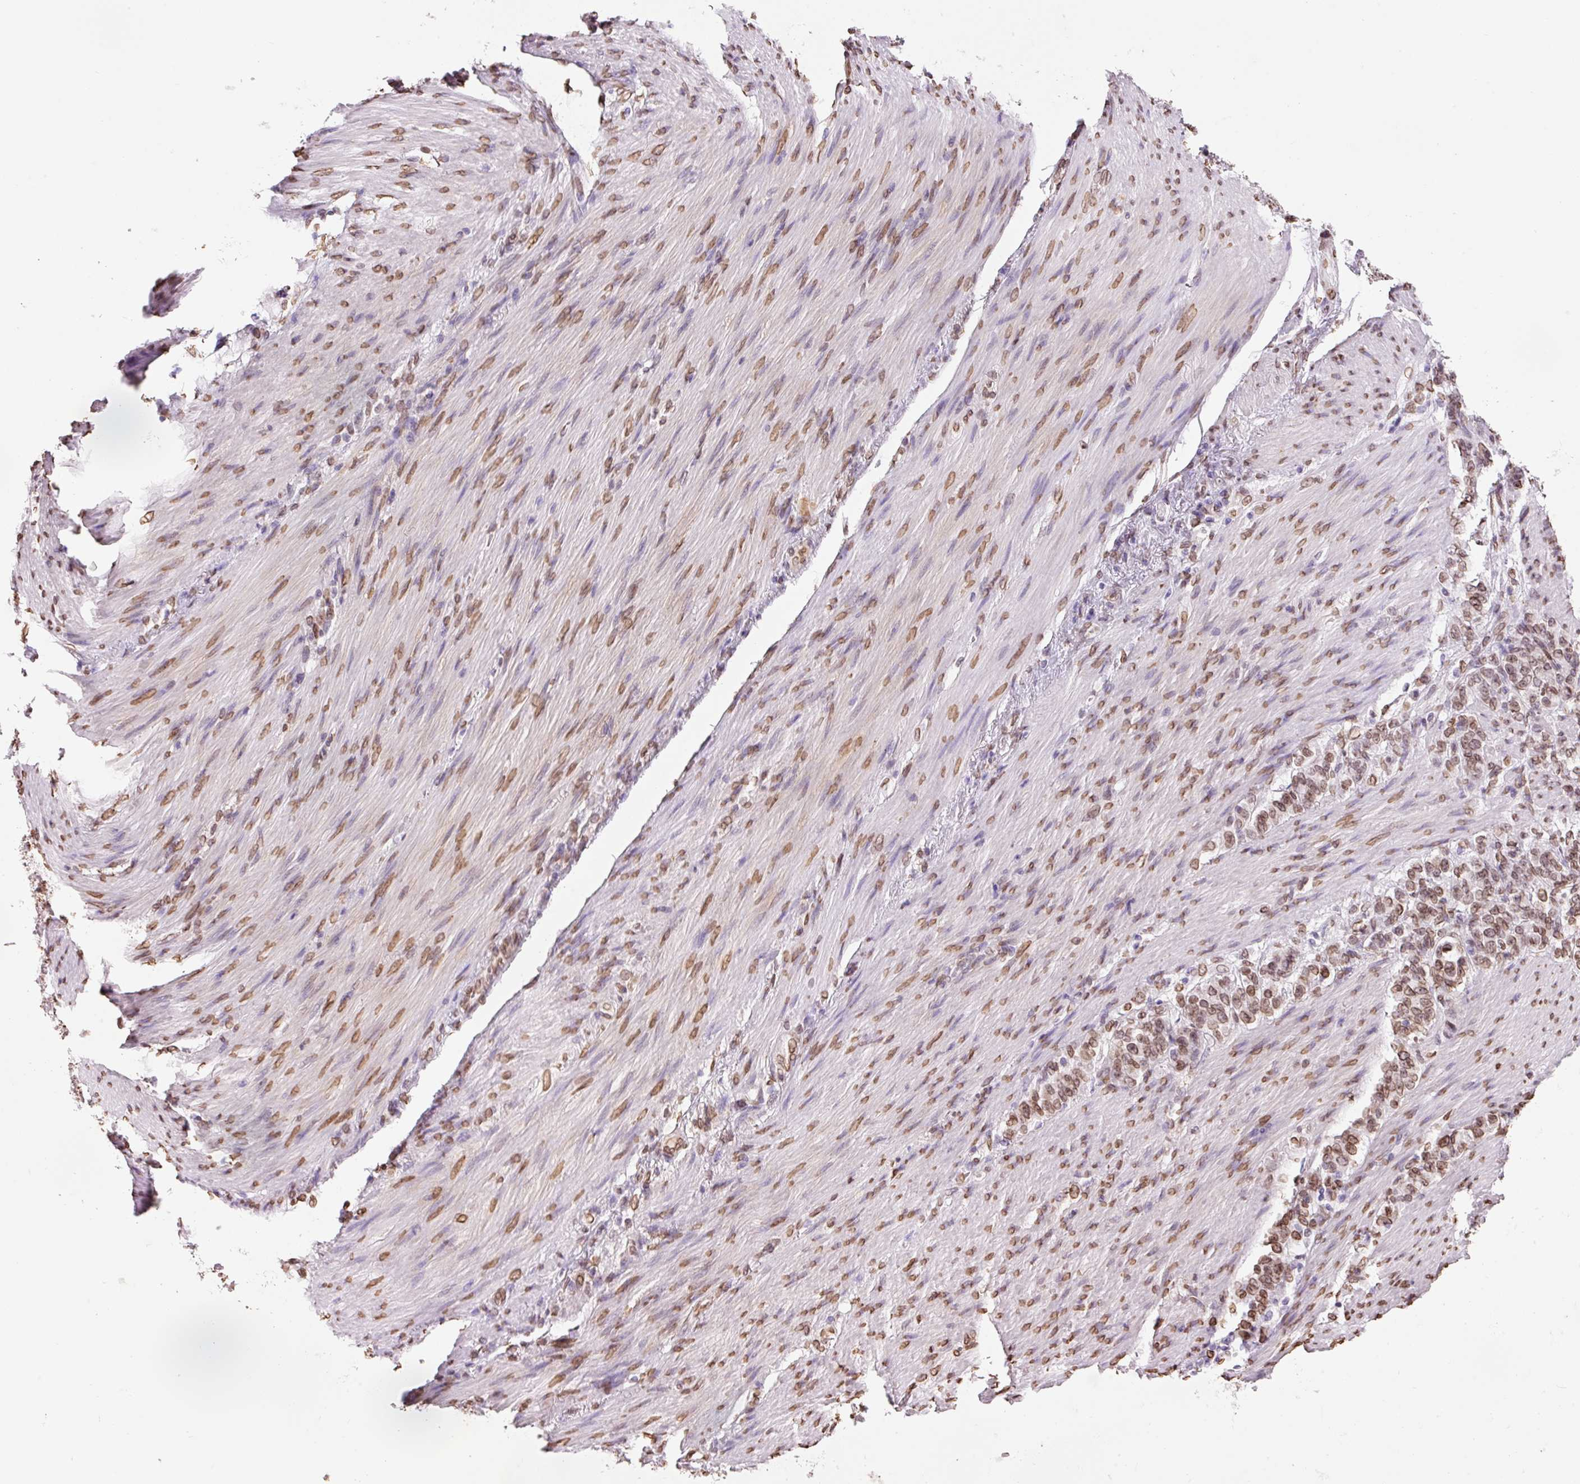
{"staining": {"intensity": "moderate", "quantity": ">75%", "location": "cytoplasmic/membranous,nuclear"}, "tissue": "stomach cancer", "cell_type": "Tumor cells", "image_type": "cancer", "snomed": [{"axis": "morphology", "description": "Adenocarcinoma, NOS"}, {"axis": "topography", "description": "Stomach"}], "caption": "Immunohistochemical staining of adenocarcinoma (stomach) displays medium levels of moderate cytoplasmic/membranous and nuclear staining in about >75% of tumor cells.", "gene": "ZNF224", "patient": {"sex": "female", "age": 79}}